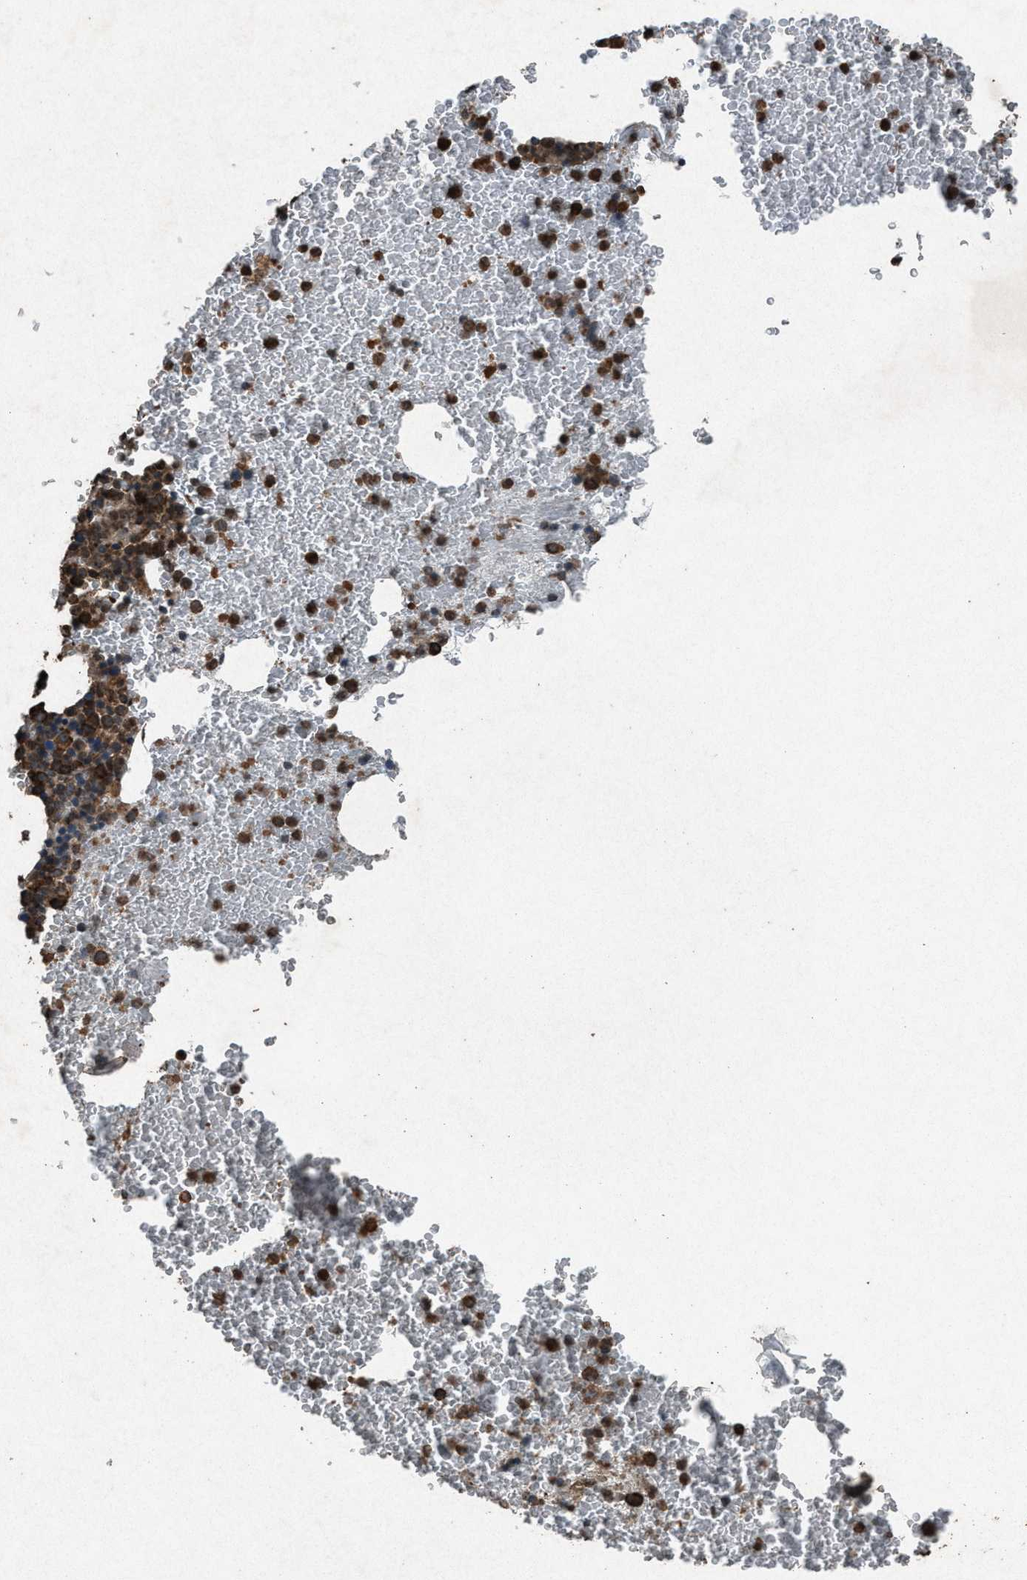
{"staining": {"intensity": "strong", "quantity": ">75%", "location": "cytoplasmic/membranous"}, "tissue": "bone marrow", "cell_type": "Hematopoietic cells", "image_type": "normal", "snomed": [{"axis": "morphology", "description": "Normal tissue, NOS"}, {"axis": "morphology", "description": "Inflammation, NOS"}, {"axis": "topography", "description": "Bone marrow"}], "caption": "Protein staining demonstrates strong cytoplasmic/membranous expression in about >75% of hematopoietic cells in normal bone marrow. (DAB (3,3'-diaminobenzidine) IHC with brightfield microscopy, high magnification).", "gene": "CALR", "patient": {"sex": "male", "age": 47}}